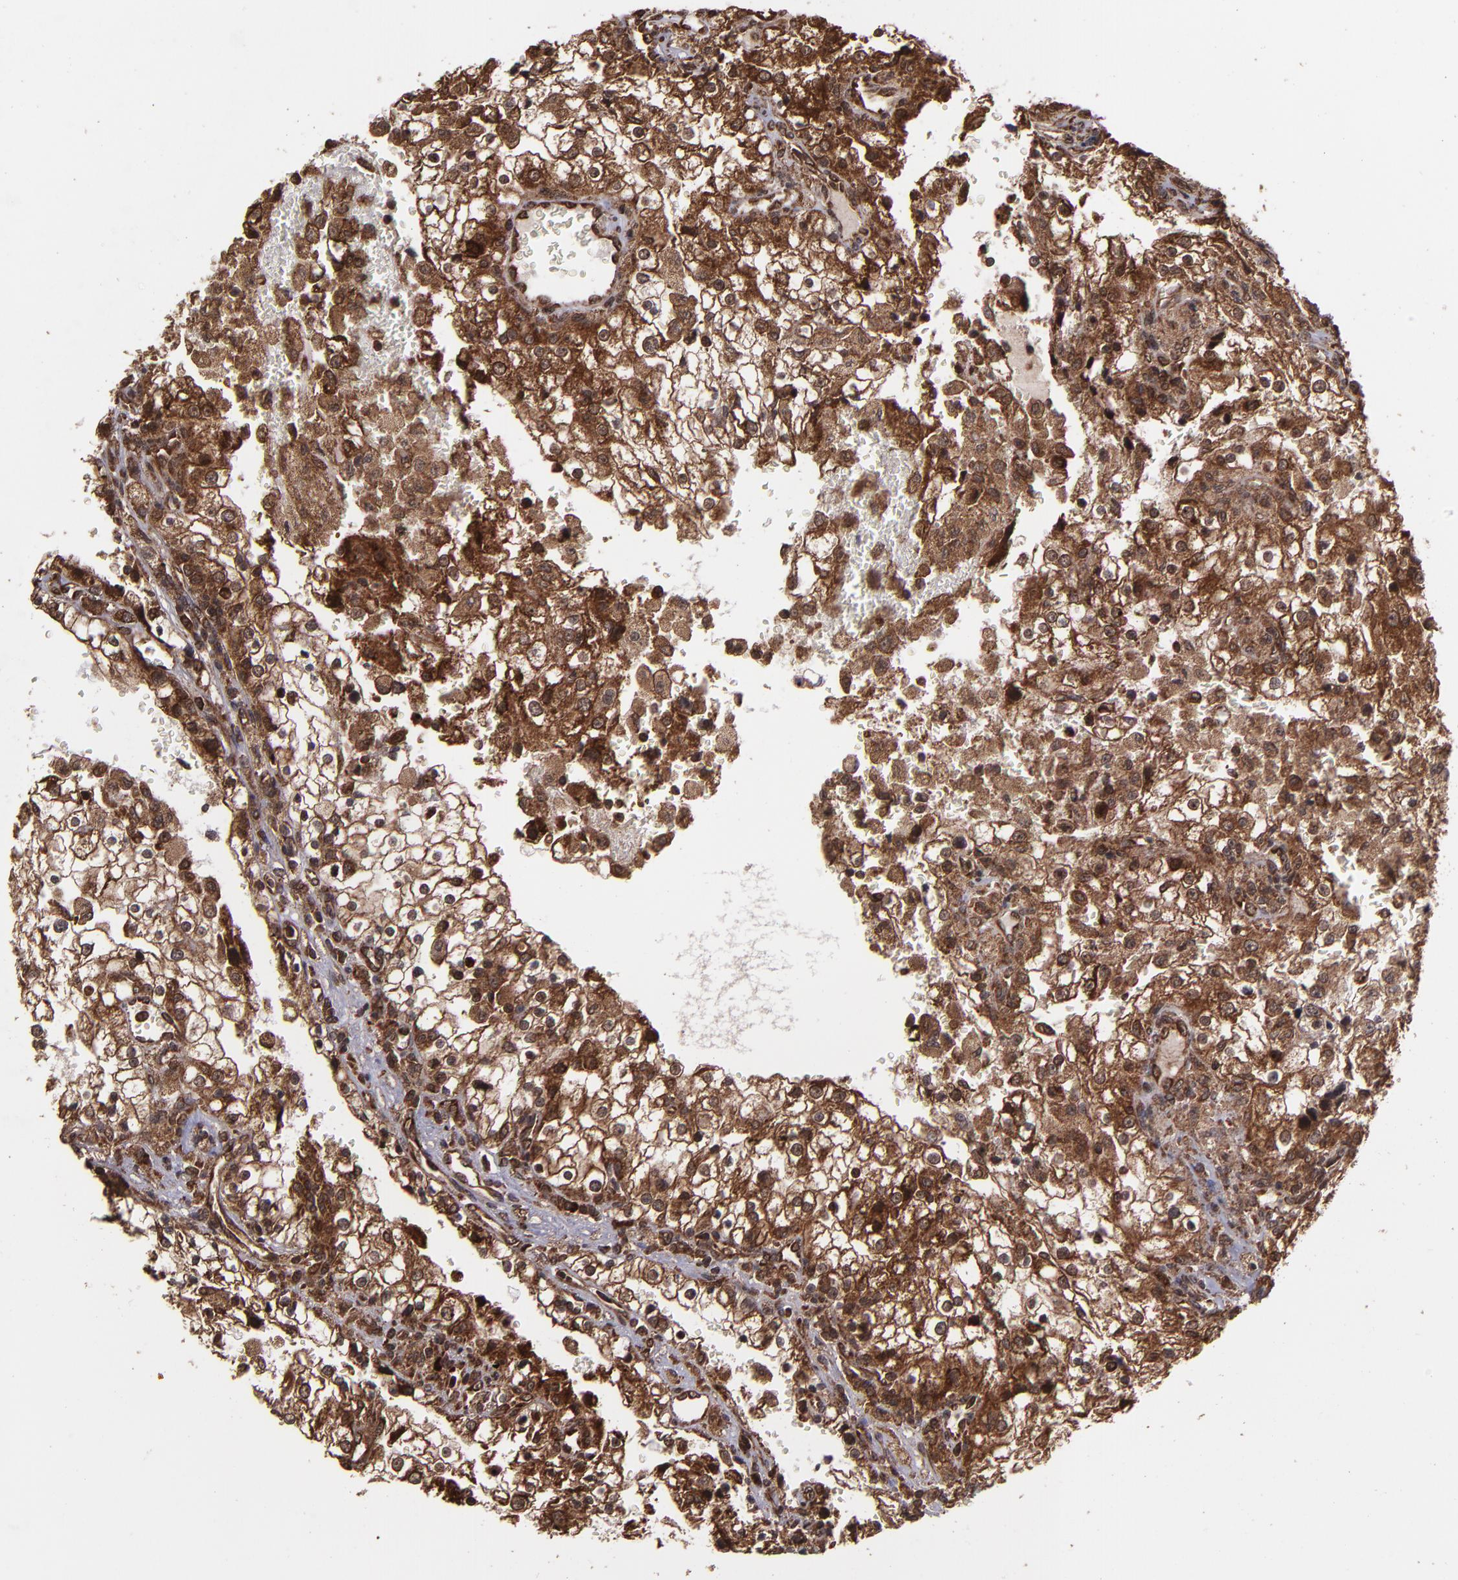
{"staining": {"intensity": "strong", "quantity": ">75%", "location": "cytoplasmic/membranous,nuclear"}, "tissue": "renal cancer", "cell_type": "Tumor cells", "image_type": "cancer", "snomed": [{"axis": "morphology", "description": "Adenocarcinoma, NOS"}, {"axis": "topography", "description": "Kidney"}], "caption": "Immunohistochemistry (DAB) staining of human renal cancer shows strong cytoplasmic/membranous and nuclear protein expression in about >75% of tumor cells. (DAB IHC with brightfield microscopy, high magnification).", "gene": "EIF4ENIF1", "patient": {"sex": "female", "age": 74}}